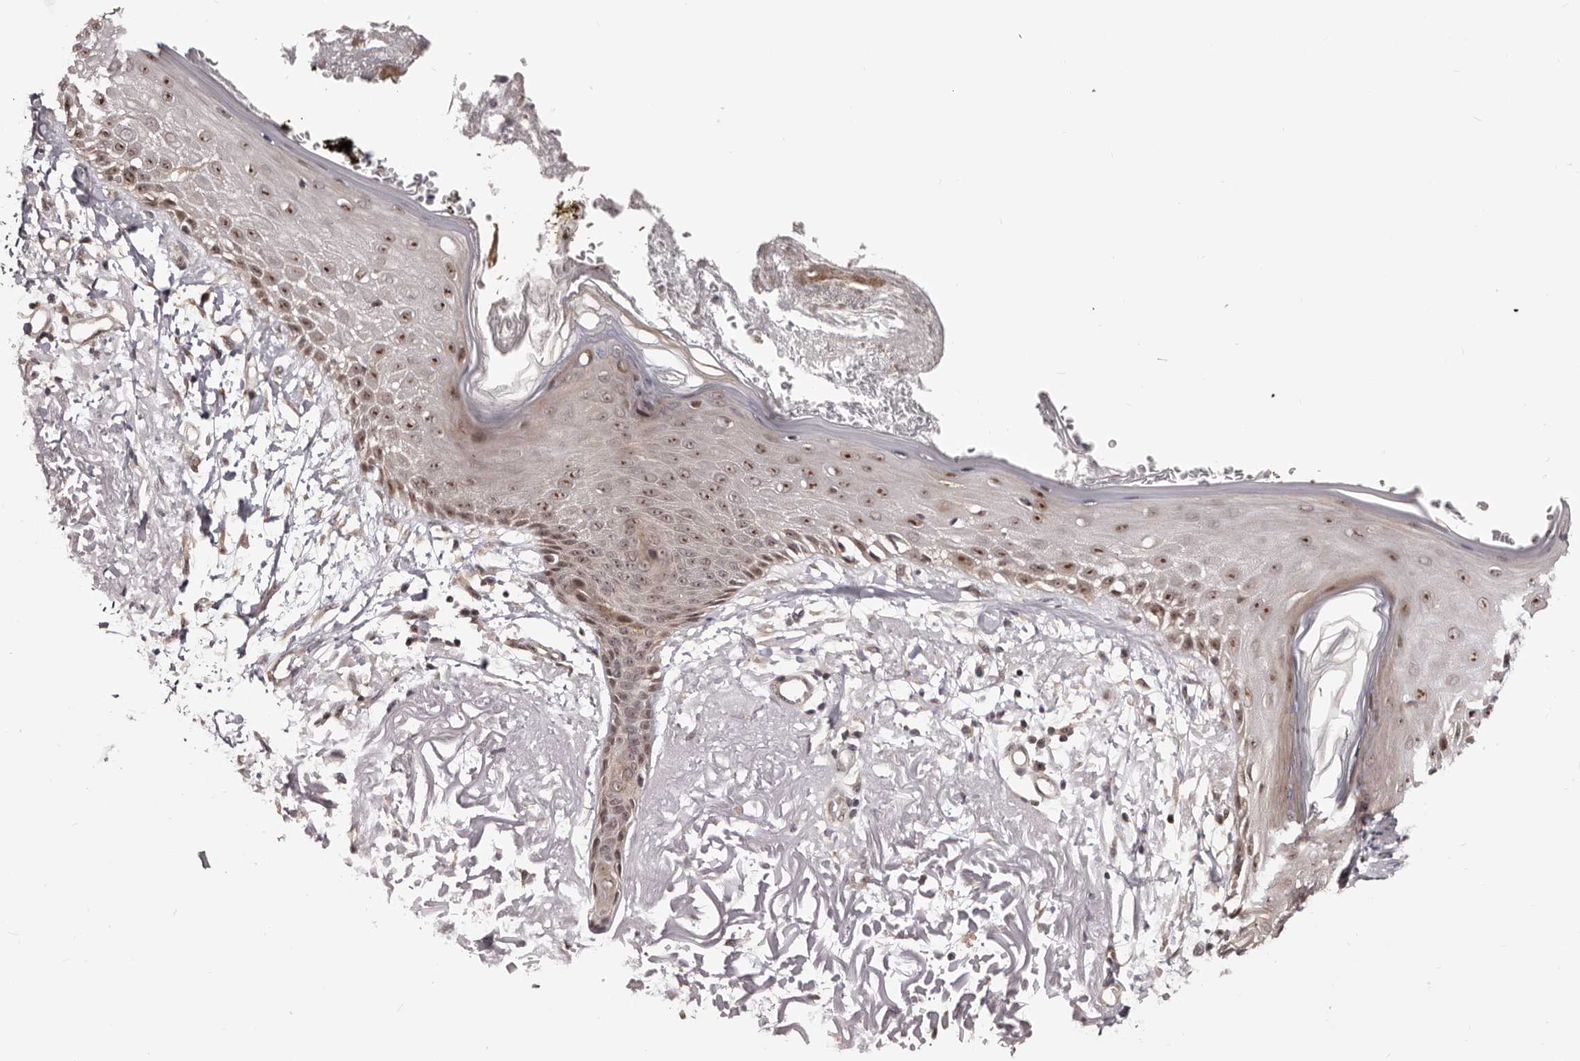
{"staining": {"intensity": "moderate", "quantity": ">75%", "location": "cytoplasmic/membranous,nuclear"}, "tissue": "skin", "cell_type": "Fibroblasts", "image_type": "normal", "snomed": [{"axis": "morphology", "description": "Normal tissue, NOS"}, {"axis": "topography", "description": "Skin"}, {"axis": "topography", "description": "Skeletal muscle"}], "caption": "Protein analysis of unremarkable skin exhibits moderate cytoplasmic/membranous,nuclear positivity in approximately >75% of fibroblasts.", "gene": "NOL12", "patient": {"sex": "male", "age": 83}}